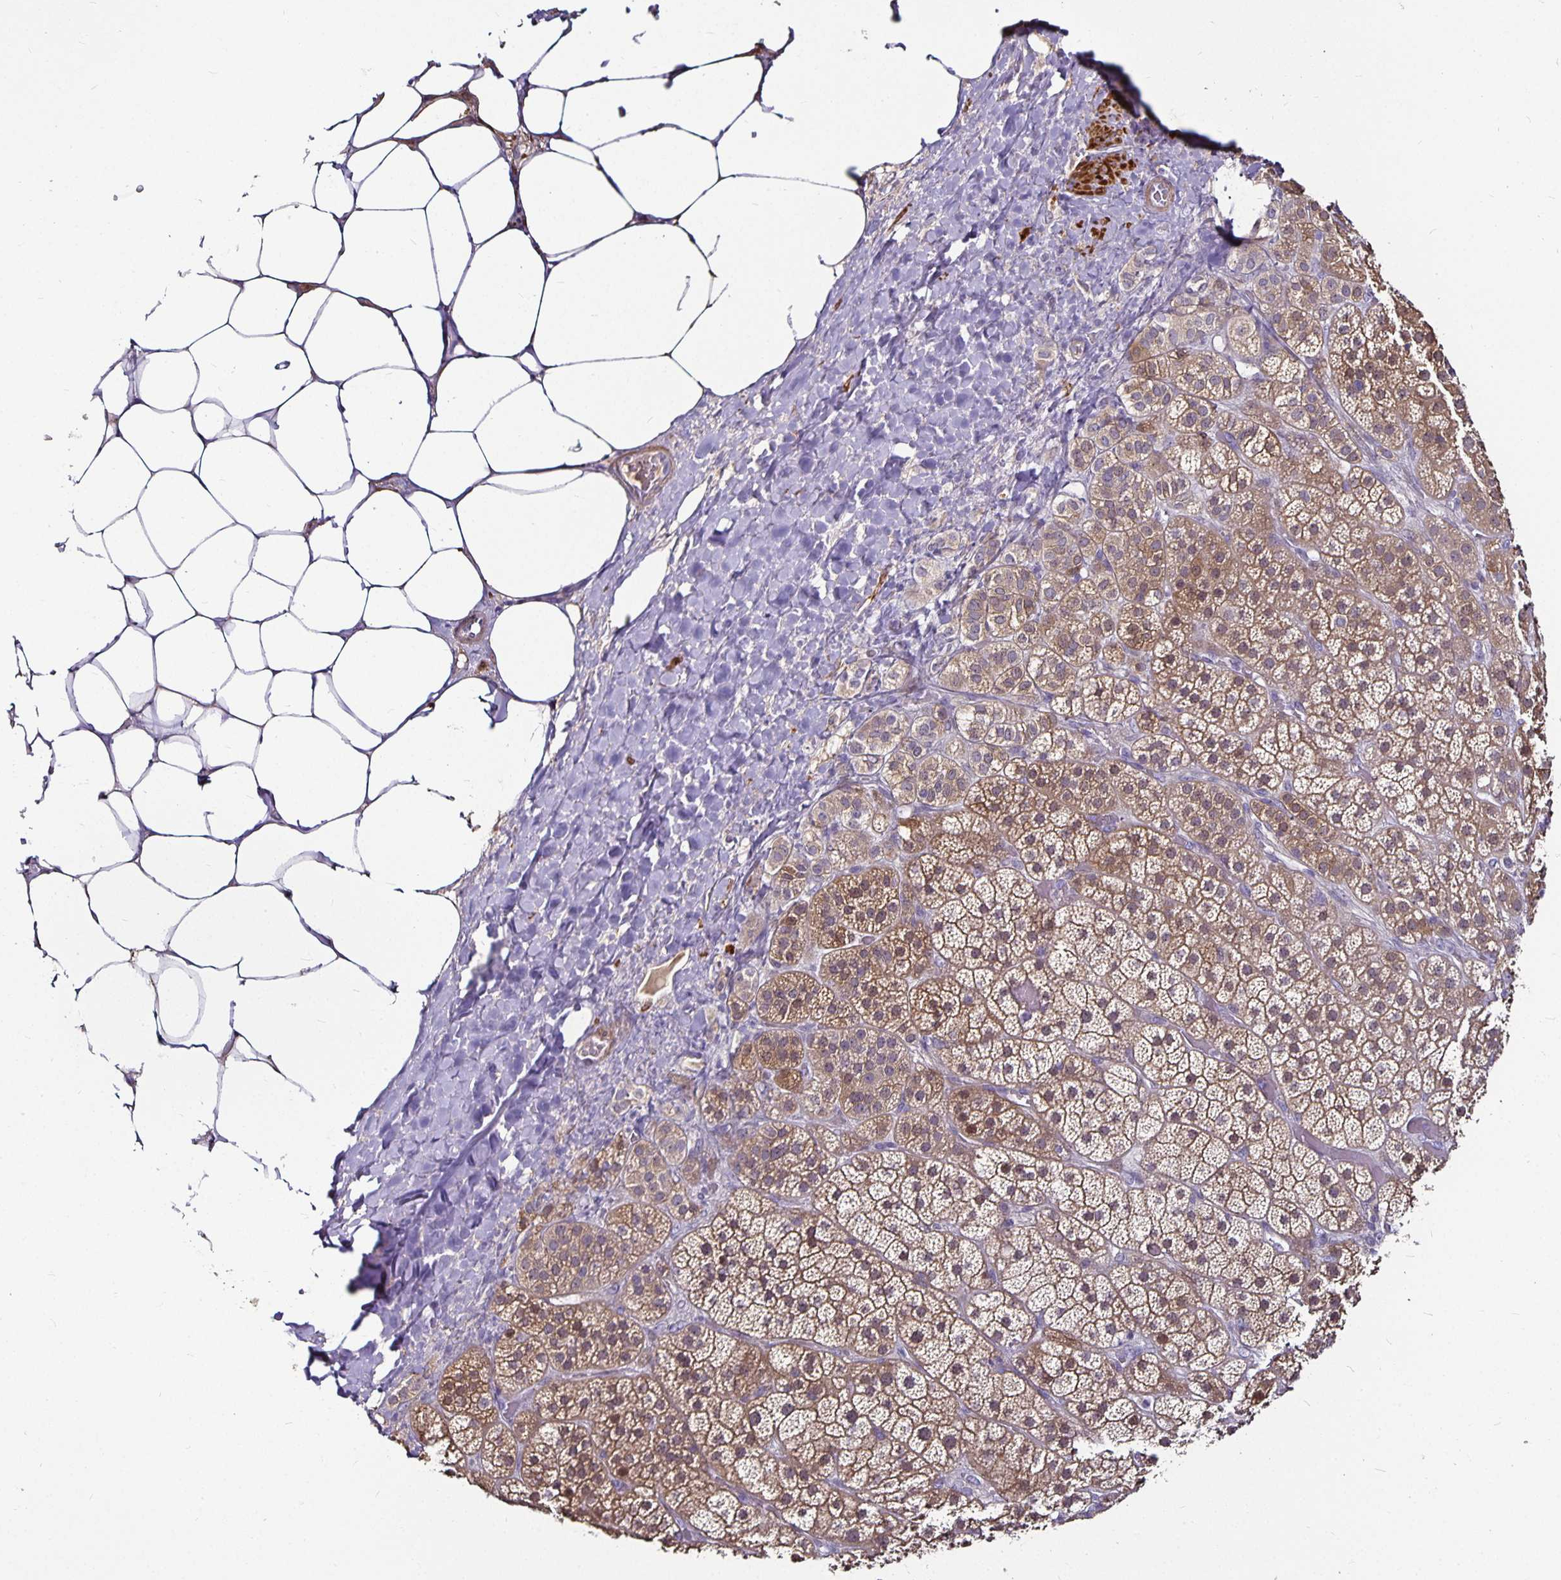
{"staining": {"intensity": "moderate", "quantity": ">75%", "location": "cytoplasmic/membranous"}, "tissue": "adrenal gland", "cell_type": "Glandular cells", "image_type": "normal", "snomed": [{"axis": "morphology", "description": "Normal tissue, NOS"}, {"axis": "topography", "description": "Adrenal gland"}], "caption": "IHC image of benign adrenal gland: adrenal gland stained using immunohistochemistry (IHC) demonstrates medium levels of moderate protein expression localized specifically in the cytoplasmic/membranous of glandular cells, appearing as a cytoplasmic/membranous brown color.", "gene": "CA12", "patient": {"sex": "male", "age": 57}}